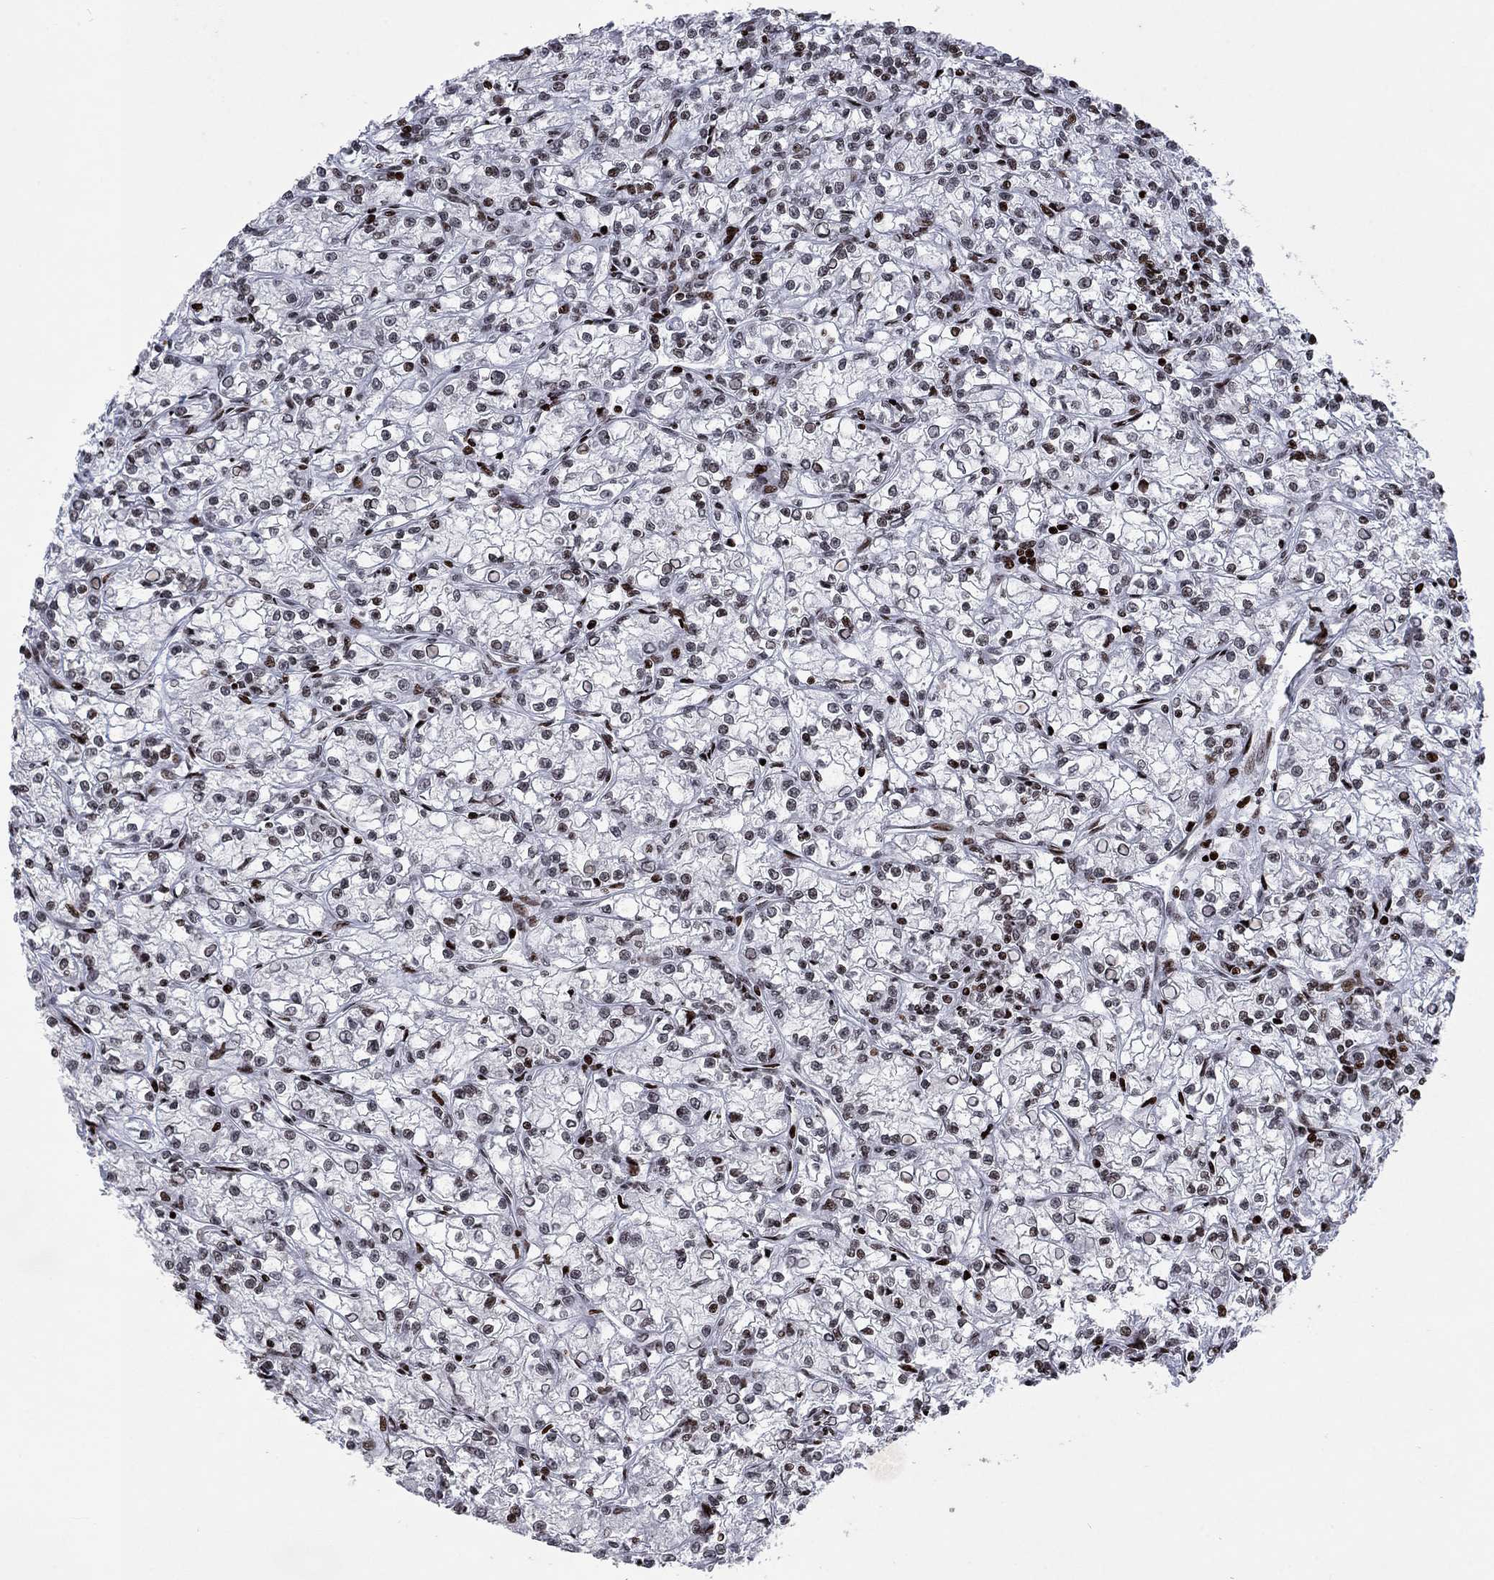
{"staining": {"intensity": "moderate", "quantity": "<25%", "location": "nuclear"}, "tissue": "renal cancer", "cell_type": "Tumor cells", "image_type": "cancer", "snomed": [{"axis": "morphology", "description": "Adenocarcinoma, NOS"}, {"axis": "topography", "description": "Kidney"}], "caption": "Immunohistochemistry of renal cancer demonstrates low levels of moderate nuclear expression in approximately <25% of tumor cells.", "gene": "SRSF3", "patient": {"sex": "female", "age": 59}}